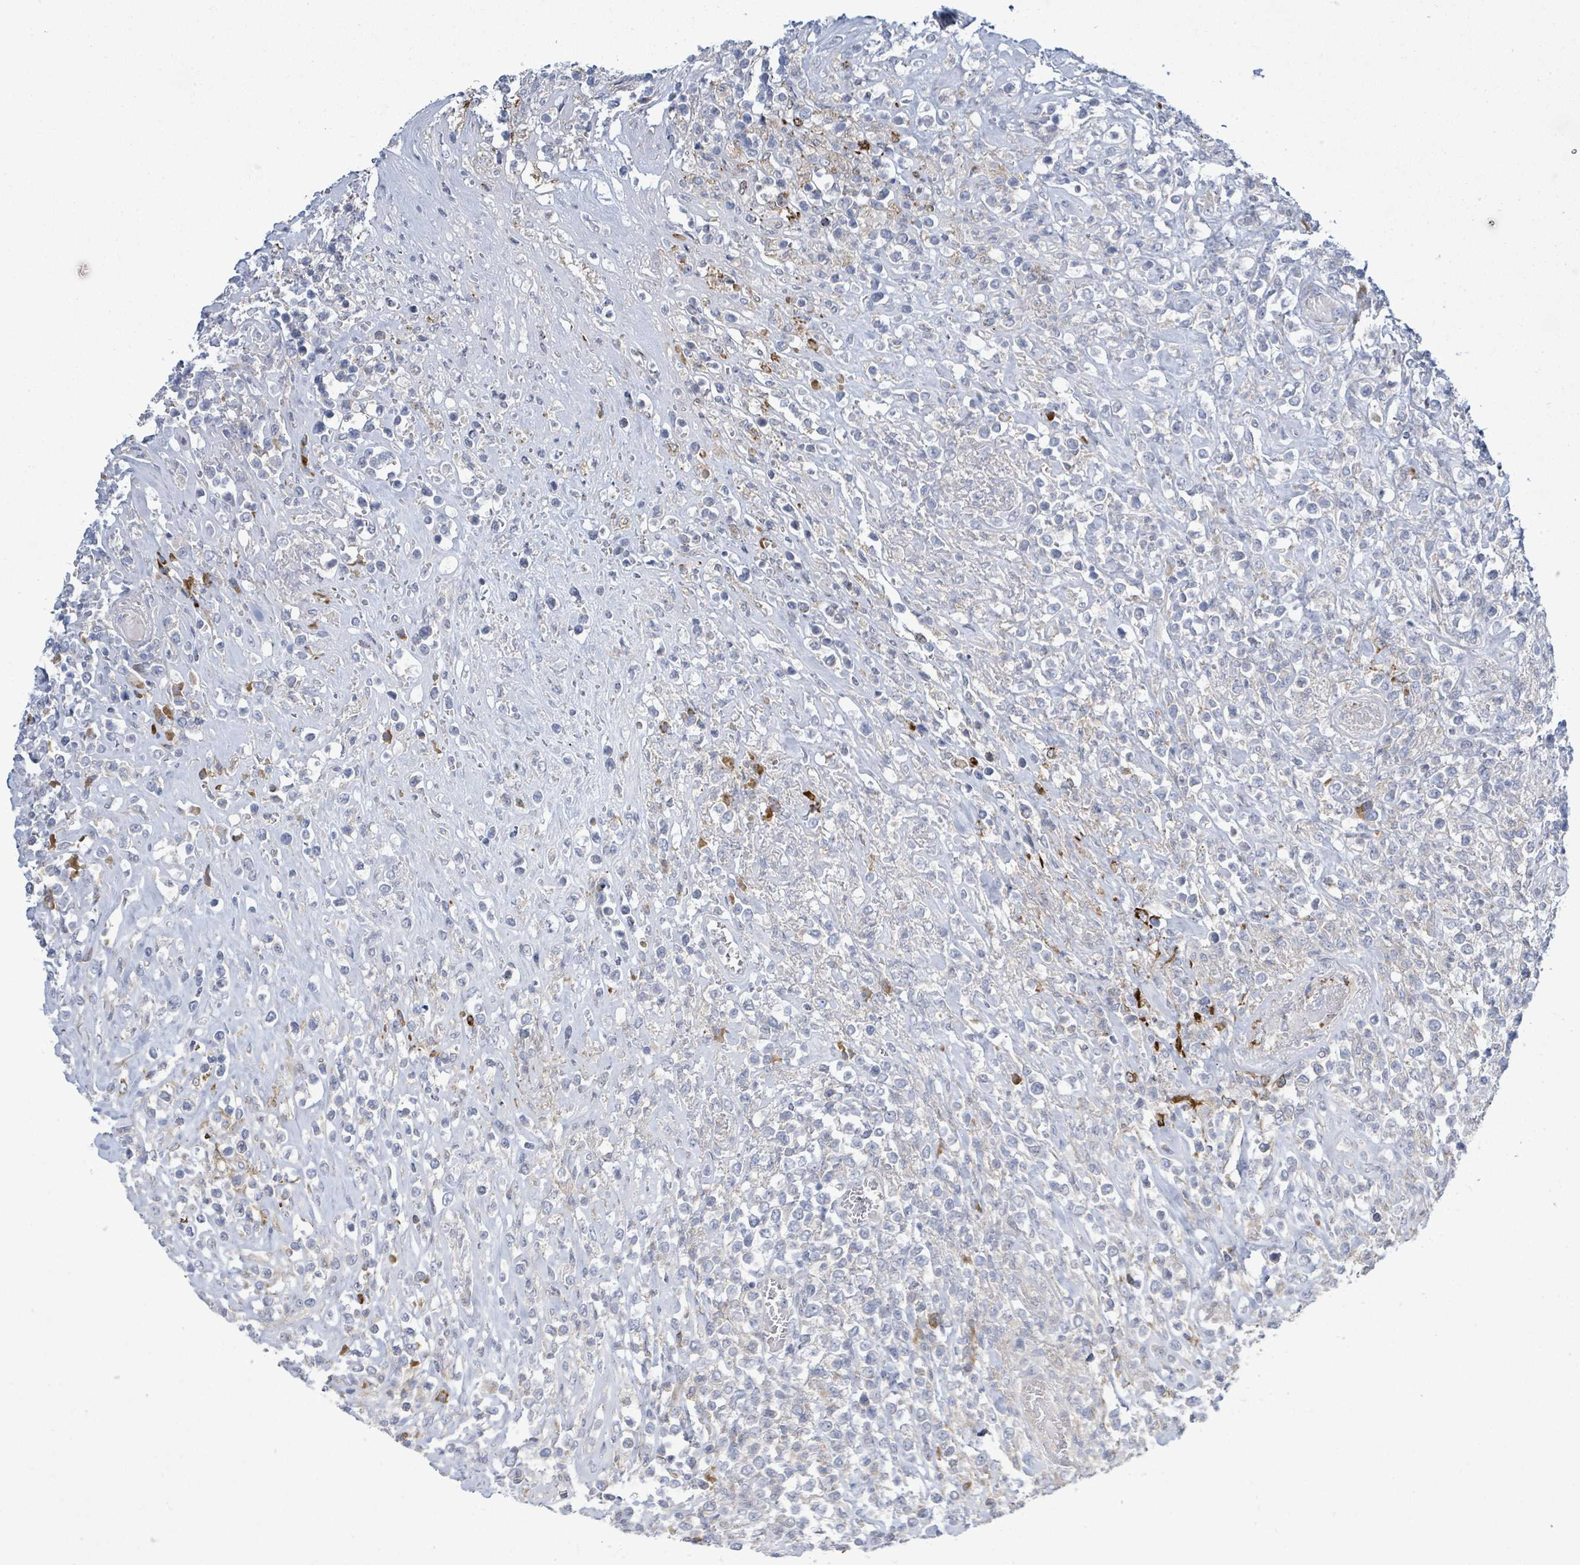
{"staining": {"intensity": "negative", "quantity": "none", "location": "none"}, "tissue": "lymphoma", "cell_type": "Tumor cells", "image_type": "cancer", "snomed": [{"axis": "morphology", "description": "Malignant lymphoma, non-Hodgkin's type, High grade"}, {"axis": "topography", "description": "Soft tissue"}], "caption": "IHC of human high-grade malignant lymphoma, non-Hodgkin's type displays no positivity in tumor cells.", "gene": "SIRPB1", "patient": {"sex": "female", "age": 56}}